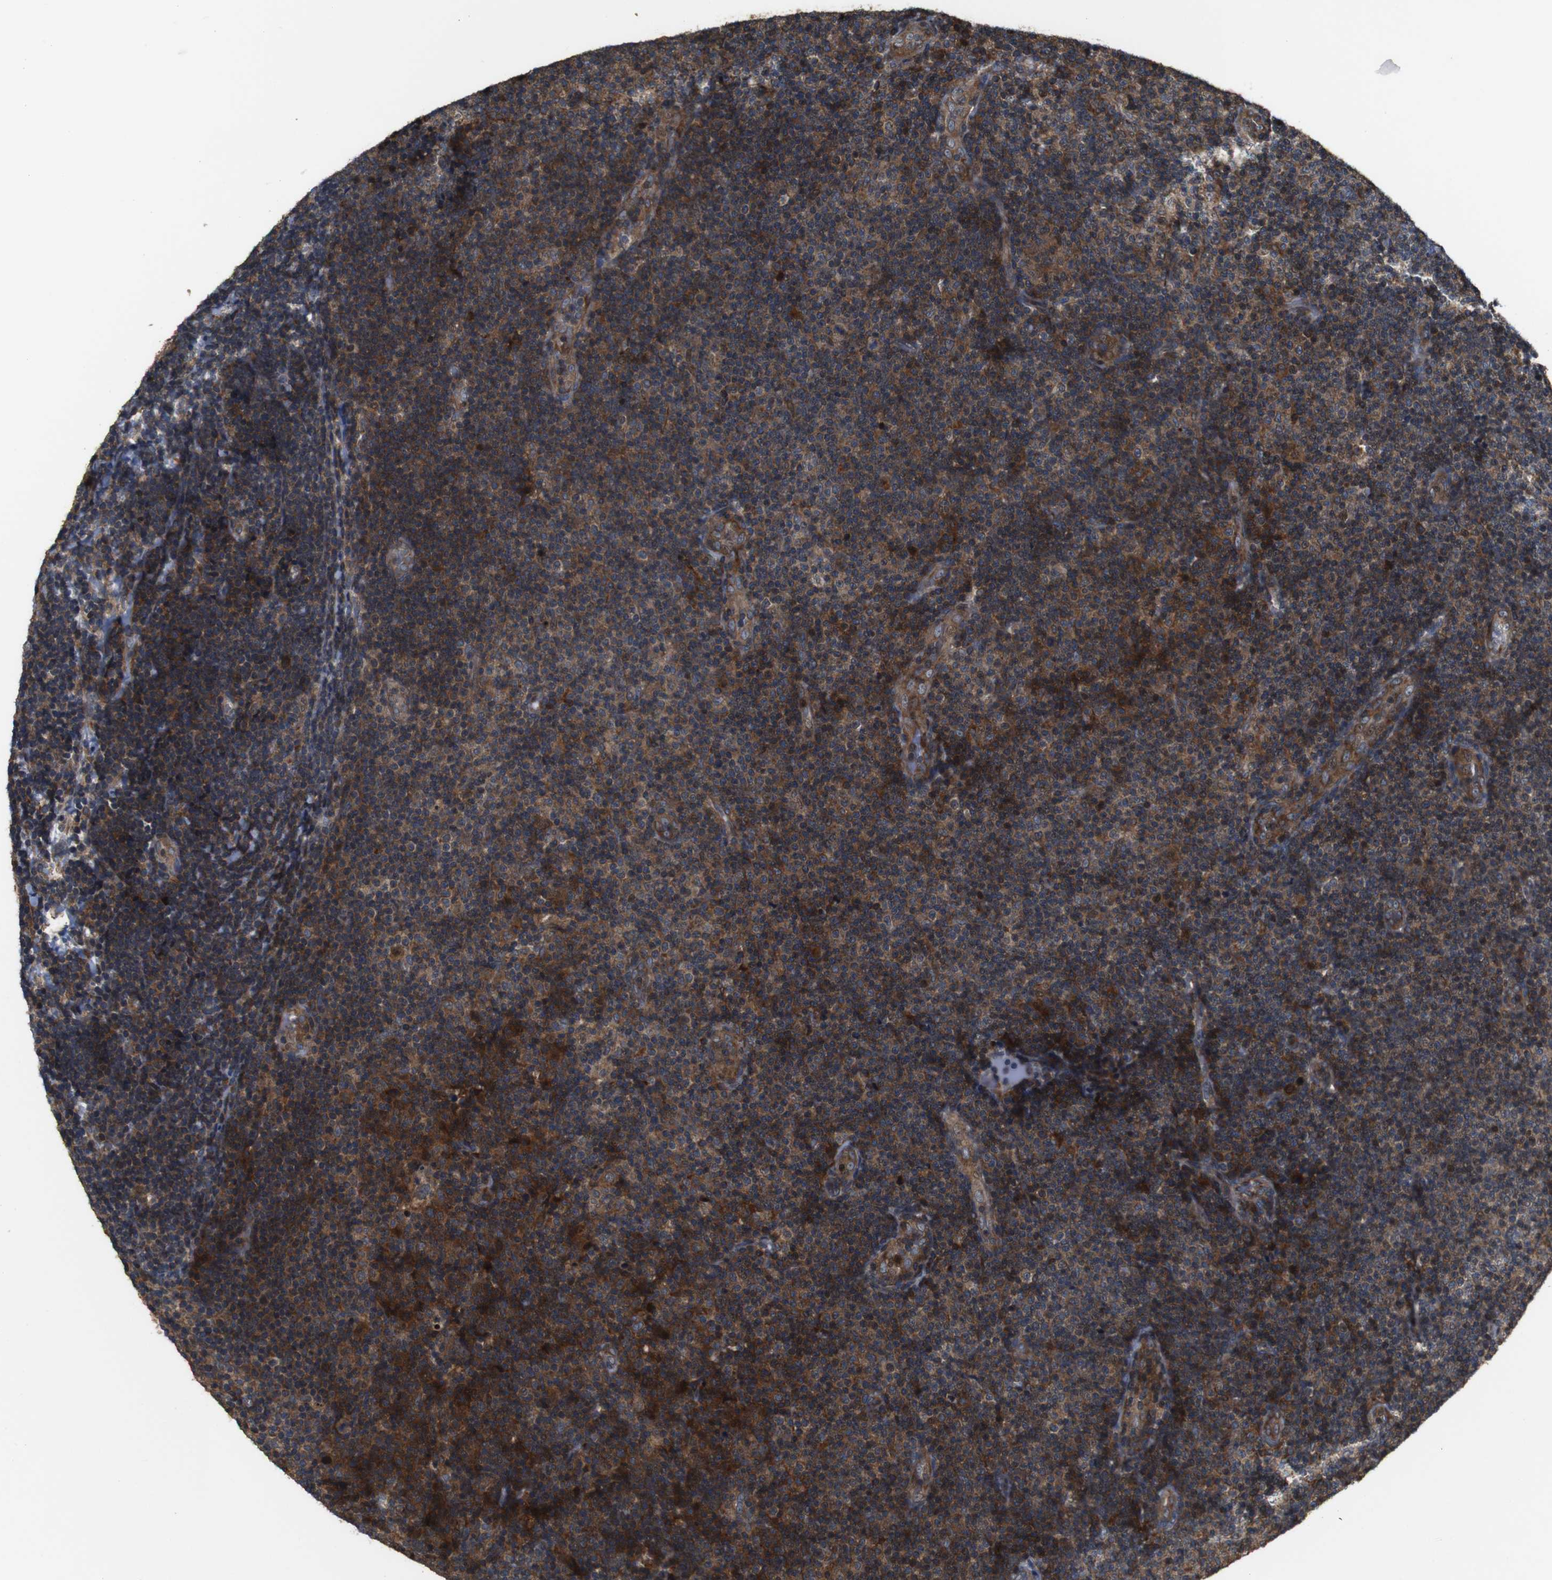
{"staining": {"intensity": "strong", "quantity": ">75%", "location": "cytoplasmic/membranous"}, "tissue": "lymphoma", "cell_type": "Tumor cells", "image_type": "cancer", "snomed": [{"axis": "morphology", "description": "Malignant lymphoma, non-Hodgkin's type, Low grade"}, {"axis": "topography", "description": "Lymph node"}], "caption": "Brown immunohistochemical staining in human lymphoma displays strong cytoplasmic/membranous positivity in approximately >75% of tumor cells.", "gene": "SNN", "patient": {"sex": "male", "age": 83}}